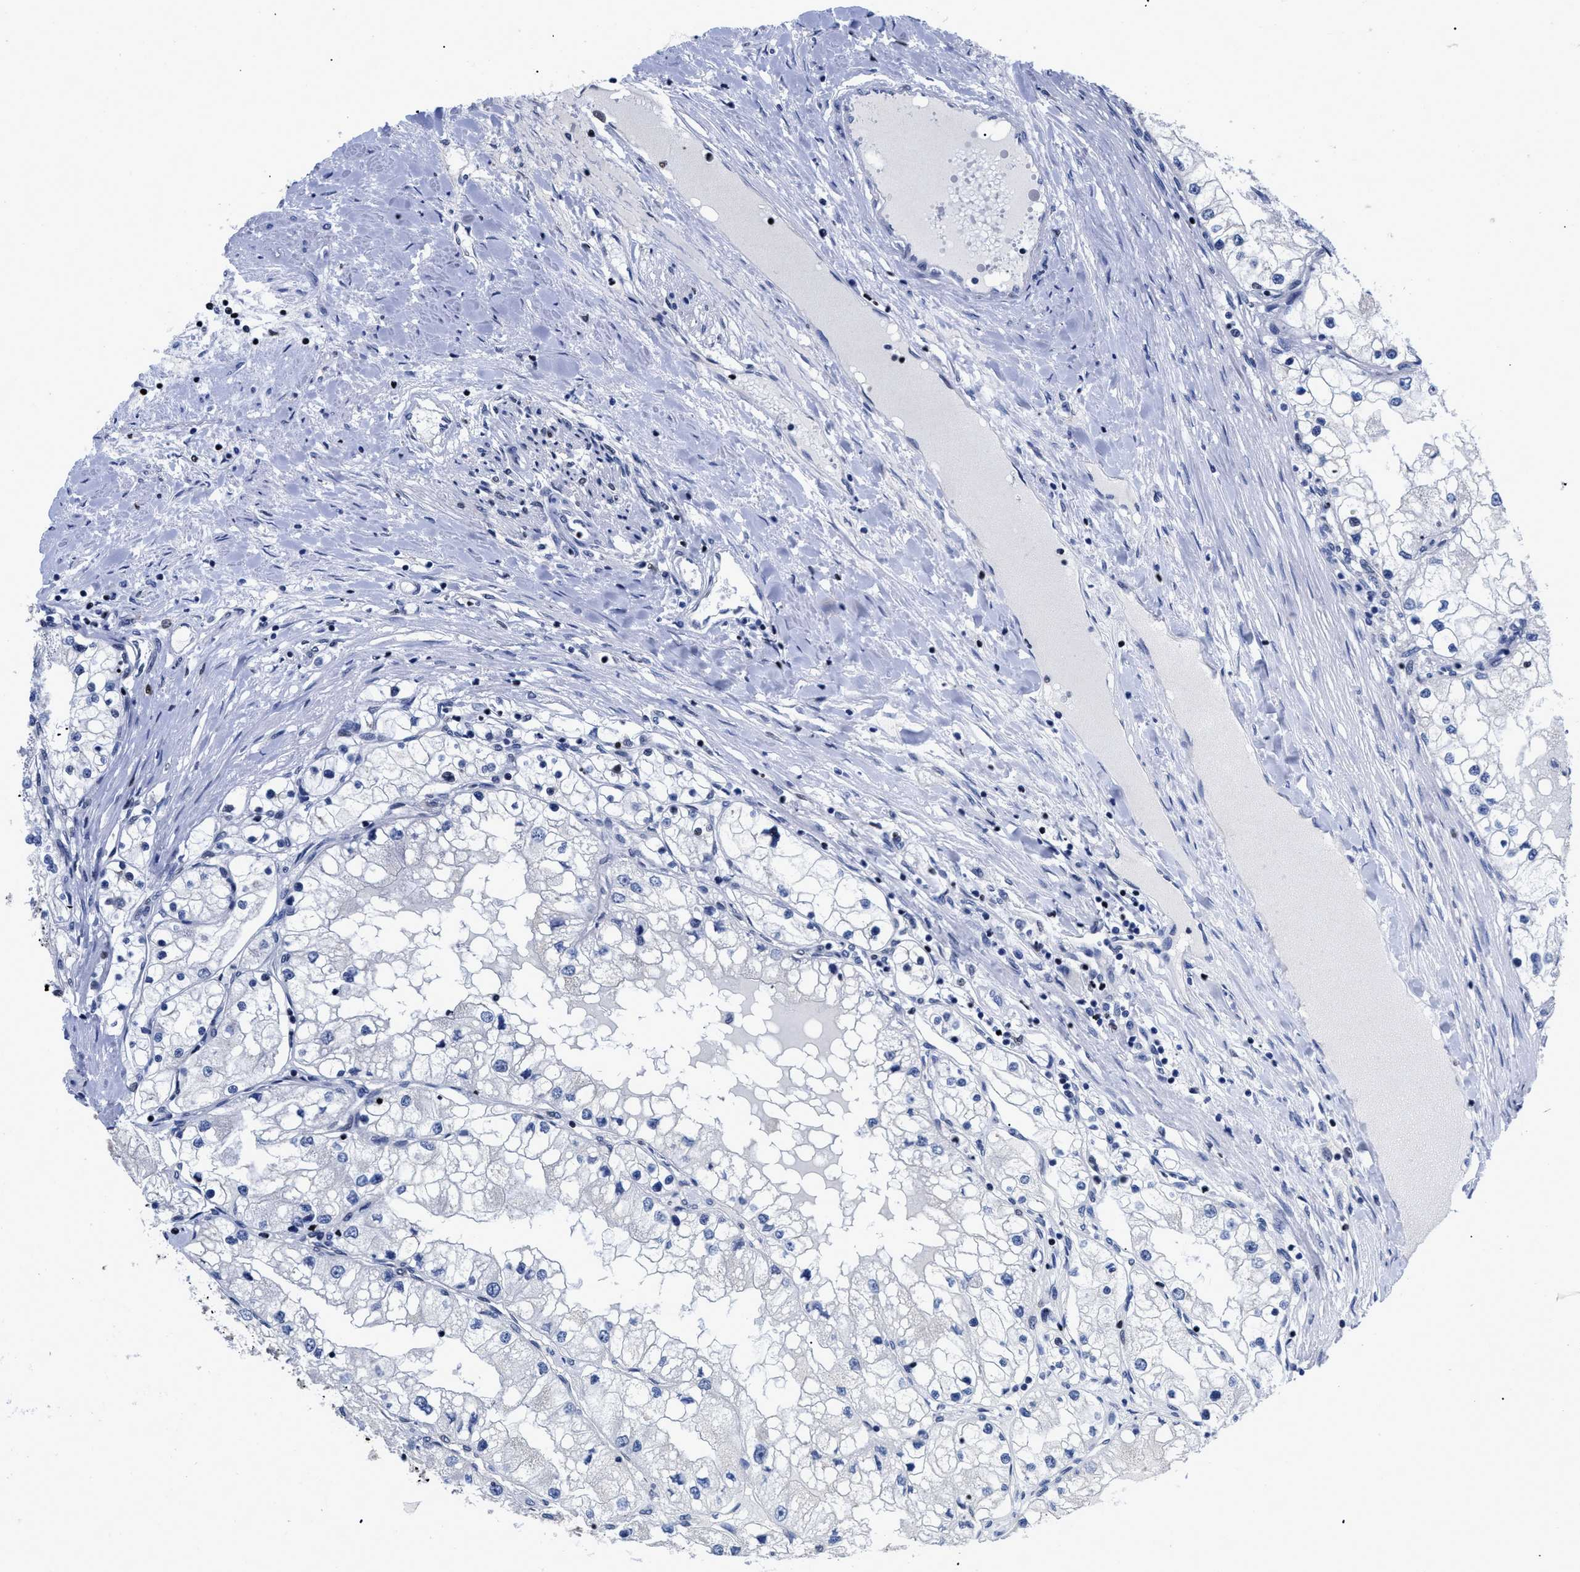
{"staining": {"intensity": "negative", "quantity": "none", "location": "none"}, "tissue": "renal cancer", "cell_type": "Tumor cells", "image_type": "cancer", "snomed": [{"axis": "morphology", "description": "Adenocarcinoma, NOS"}, {"axis": "topography", "description": "Kidney"}], "caption": "Immunohistochemistry of human renal cancer (adenocarcinoma) displays no positivity in tumor cells. Nuclei are stained in blue.", "gene": "CALHM3", "patient": {"sex": "male", "age": 68}}